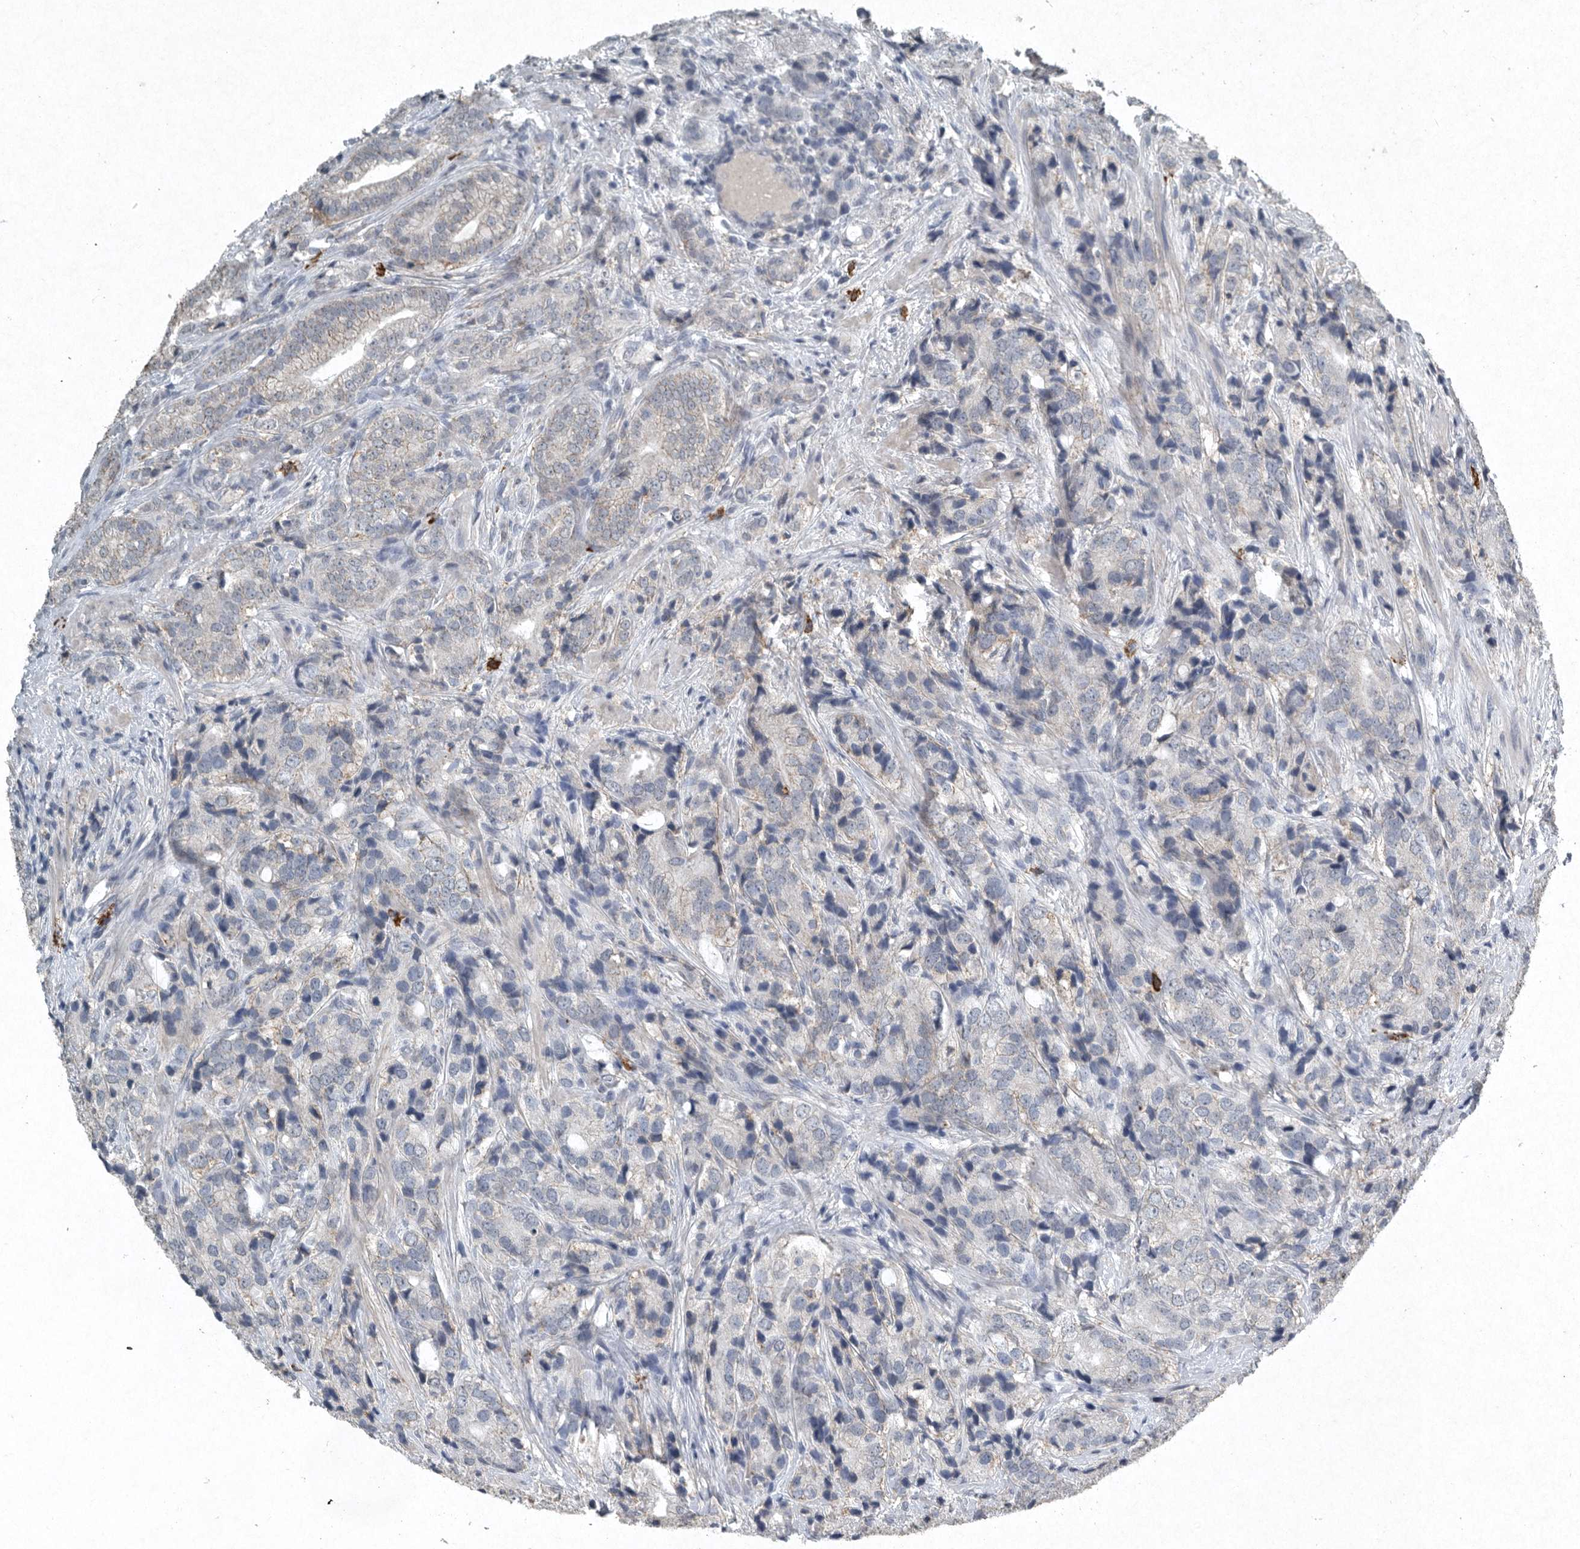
{"staining": {"intensity": "weak", "quantity": "<25%", "location": "cytoplasmic/membranous"}, "tissue": "prostate cancer", "cell_type": "Tumor cells", "image_type": "cancer", "snomed": [{"axis": "morphology", "description": "Adenocarcinoma, High grade"}, {"axis": "topography", "description": "Prostate"}], "caption": "The immunohistochemistry (IHC) image has no significant expression in tumor cells of prostate high-grade adenocarcinoma tissue.", "gene": "IL20", "patient": {"sex": "male", "age": 57}}